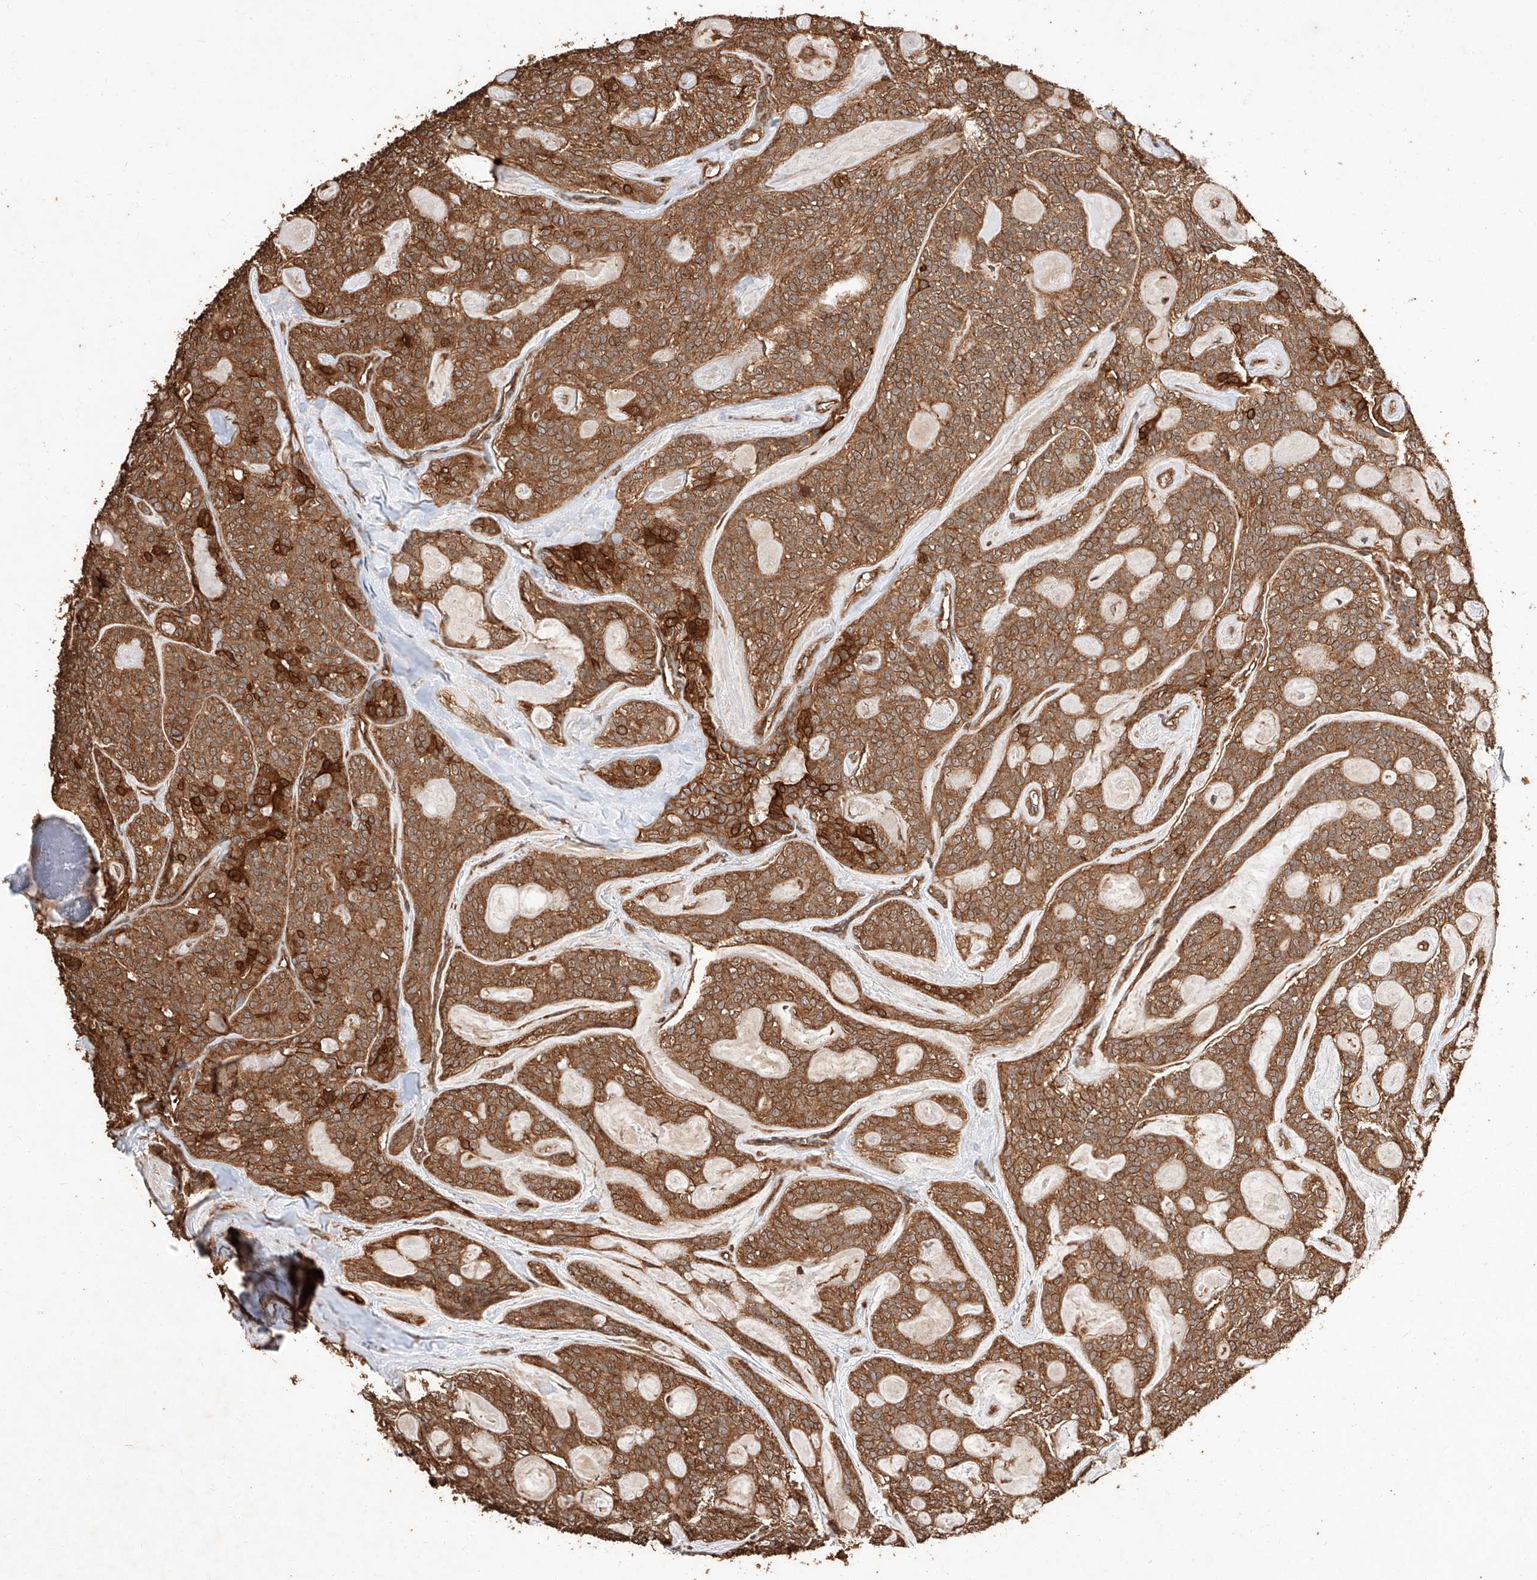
{"staining": {"intensity": "strong", "quantity": ">75%", "location": "cytoplasmic/membranous"}, "tissue": "head and neck cancer", "cell_type": "Tumor cells", "image_type": "cancer", "snomed": [{"axis": "morphology", "description": "Adenocarcinoma, NOS"}, {"axis": "topography", "description": "Head-Neck"}], "caption": "Head and neck adenocarcinoma stained with immunohistochemistry (IHC) exhibits strong cytoplasmic/membranous positivity in about >75% of tumor cells.", "gene": "GHDC", "patient": {"sex": "male", "age": 66}}